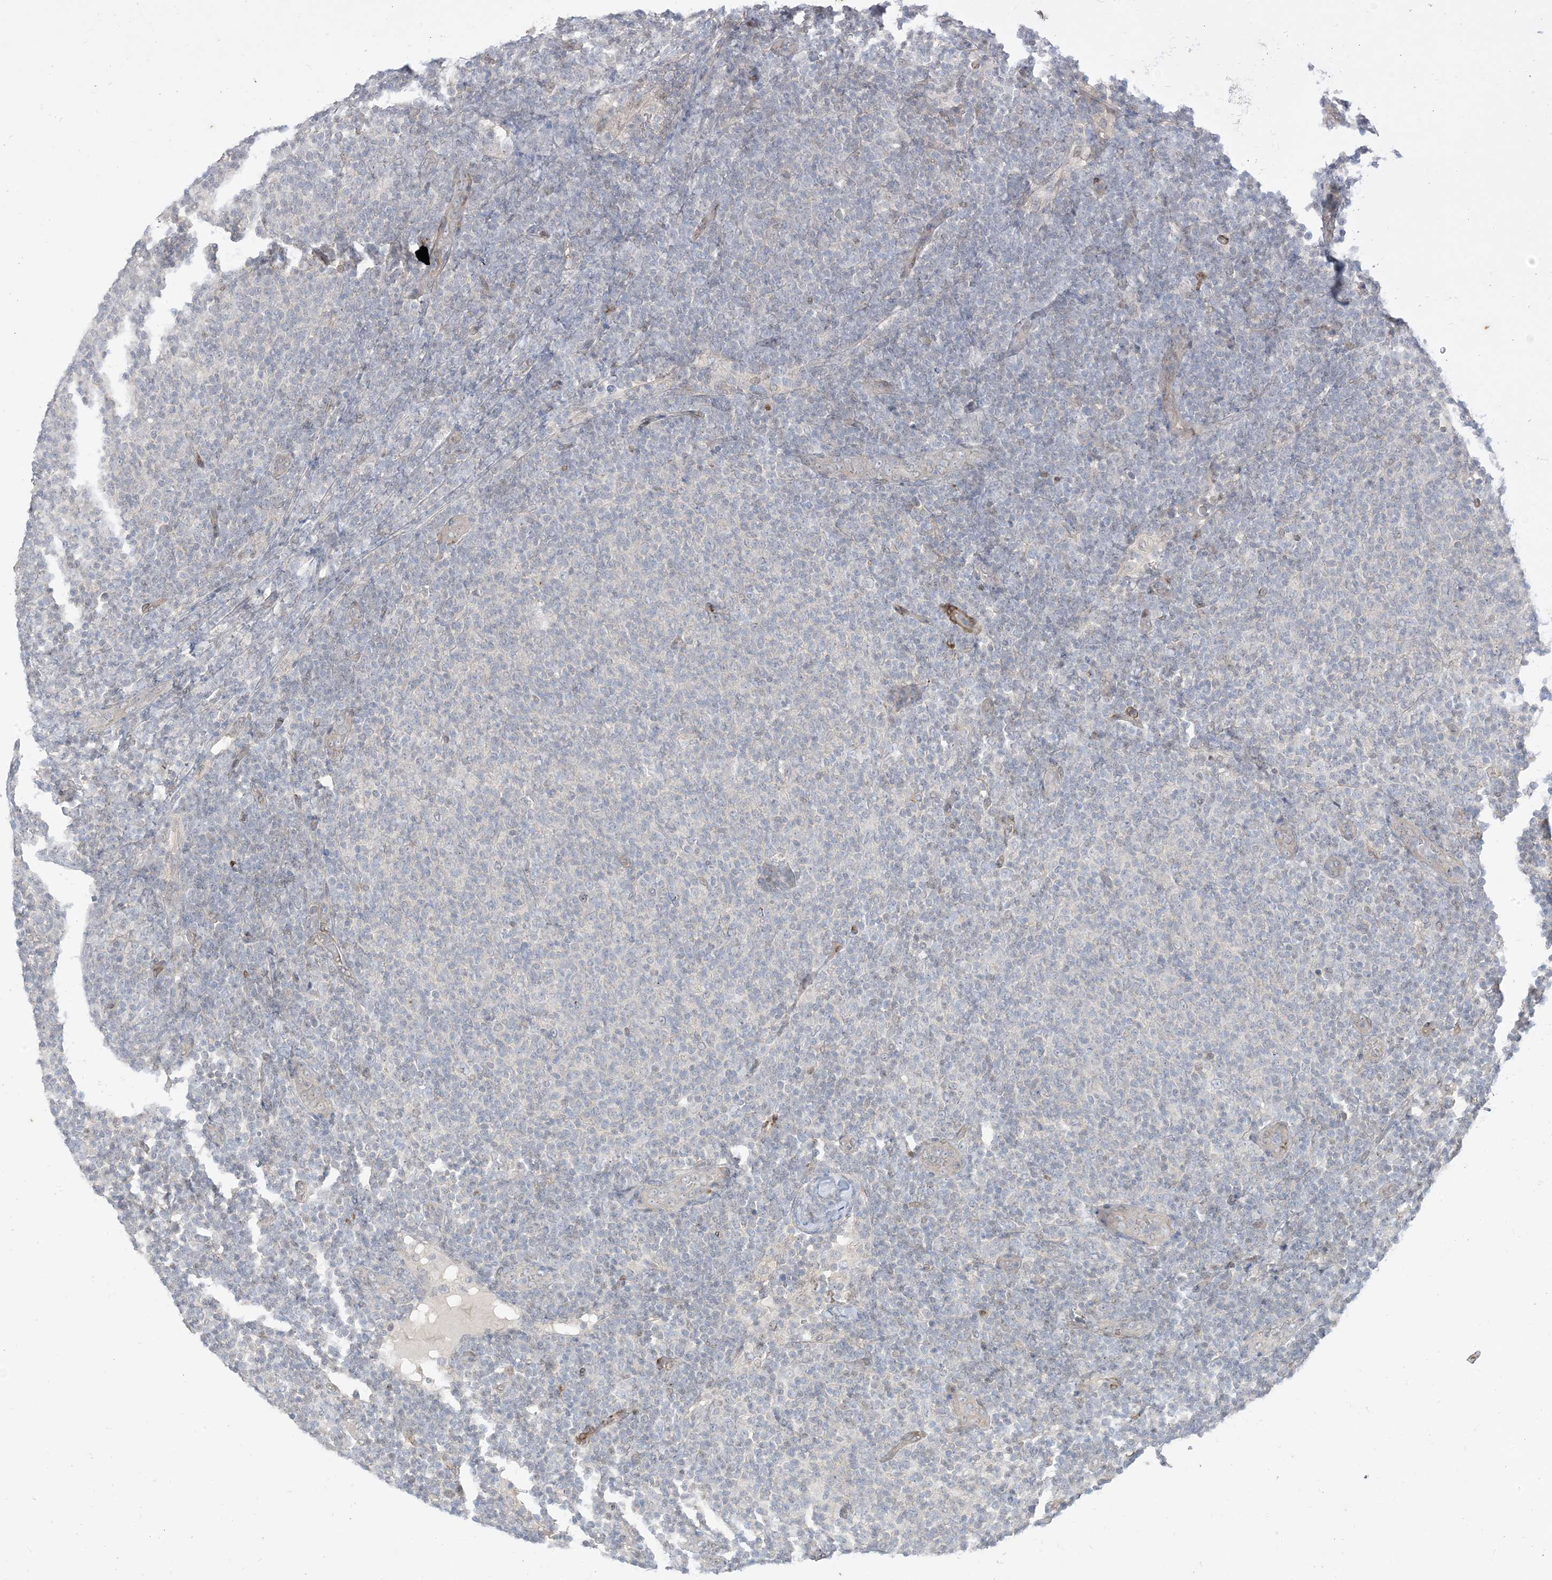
{"staining": {"intensity": "negative", "quantity": "none", "location": "none"}, "tissue": "lymphoma", "cell_type": "Tumor cells", "image_type": "cancer", "snomed": [{"axis": "morphology", "description": "Malignant lymphoma, non-Hodgkin's type, Low grade"}, {"axis": "topography", "description": "Lymph node"}], "caption": "Protein analysis of malignant lymphoma, non-Hodgkin's type (low-grade) shows no significant positivity in tumor cells. (DAB (3,3'-diaminobenzidine) immunohistochemistry, high magnification).", "gene": "RIN1", "patient": {"sex": "male", "age": 66}}